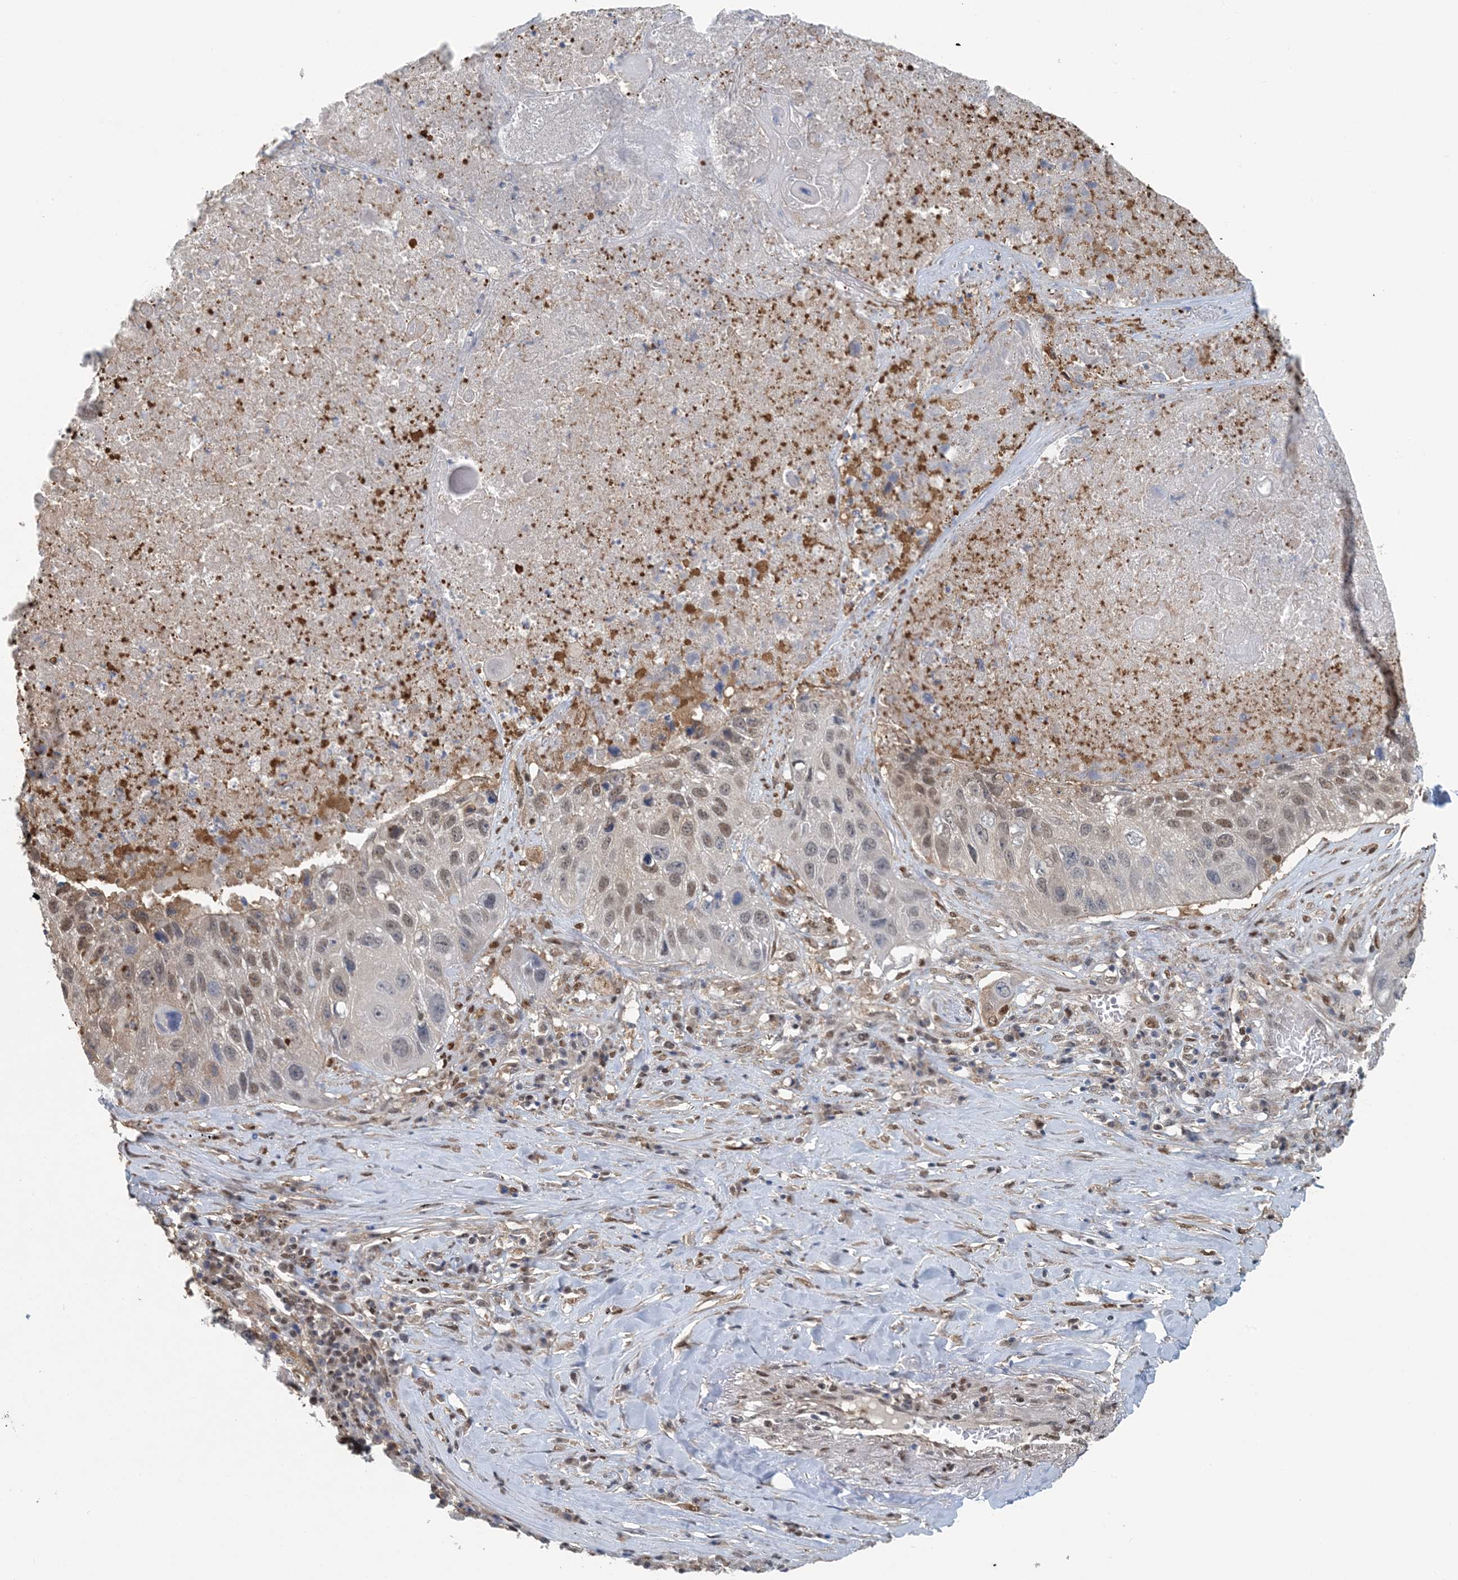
{"staining": {"intensity": "moderate", "quantity": "25%-75%", "location": "nuclear"}, "tissue": "lung cancer", "cell_type": "Tumor cells", "image_type": "cancer", "snomed": [{"axis": "morphology", "description": "Squamous cell carcinoma, NOS"}, {"axis": "topography", "description": "Lung"}], "caption": "Brown immunohistochemical staining in lung cancer (squamous cell carcinoma) shows moderate nuclear expression in approximately 25%-75% of tumor cells.", "gene": "HIKESHI", "patient": {"sex": "male", "age": 61}}